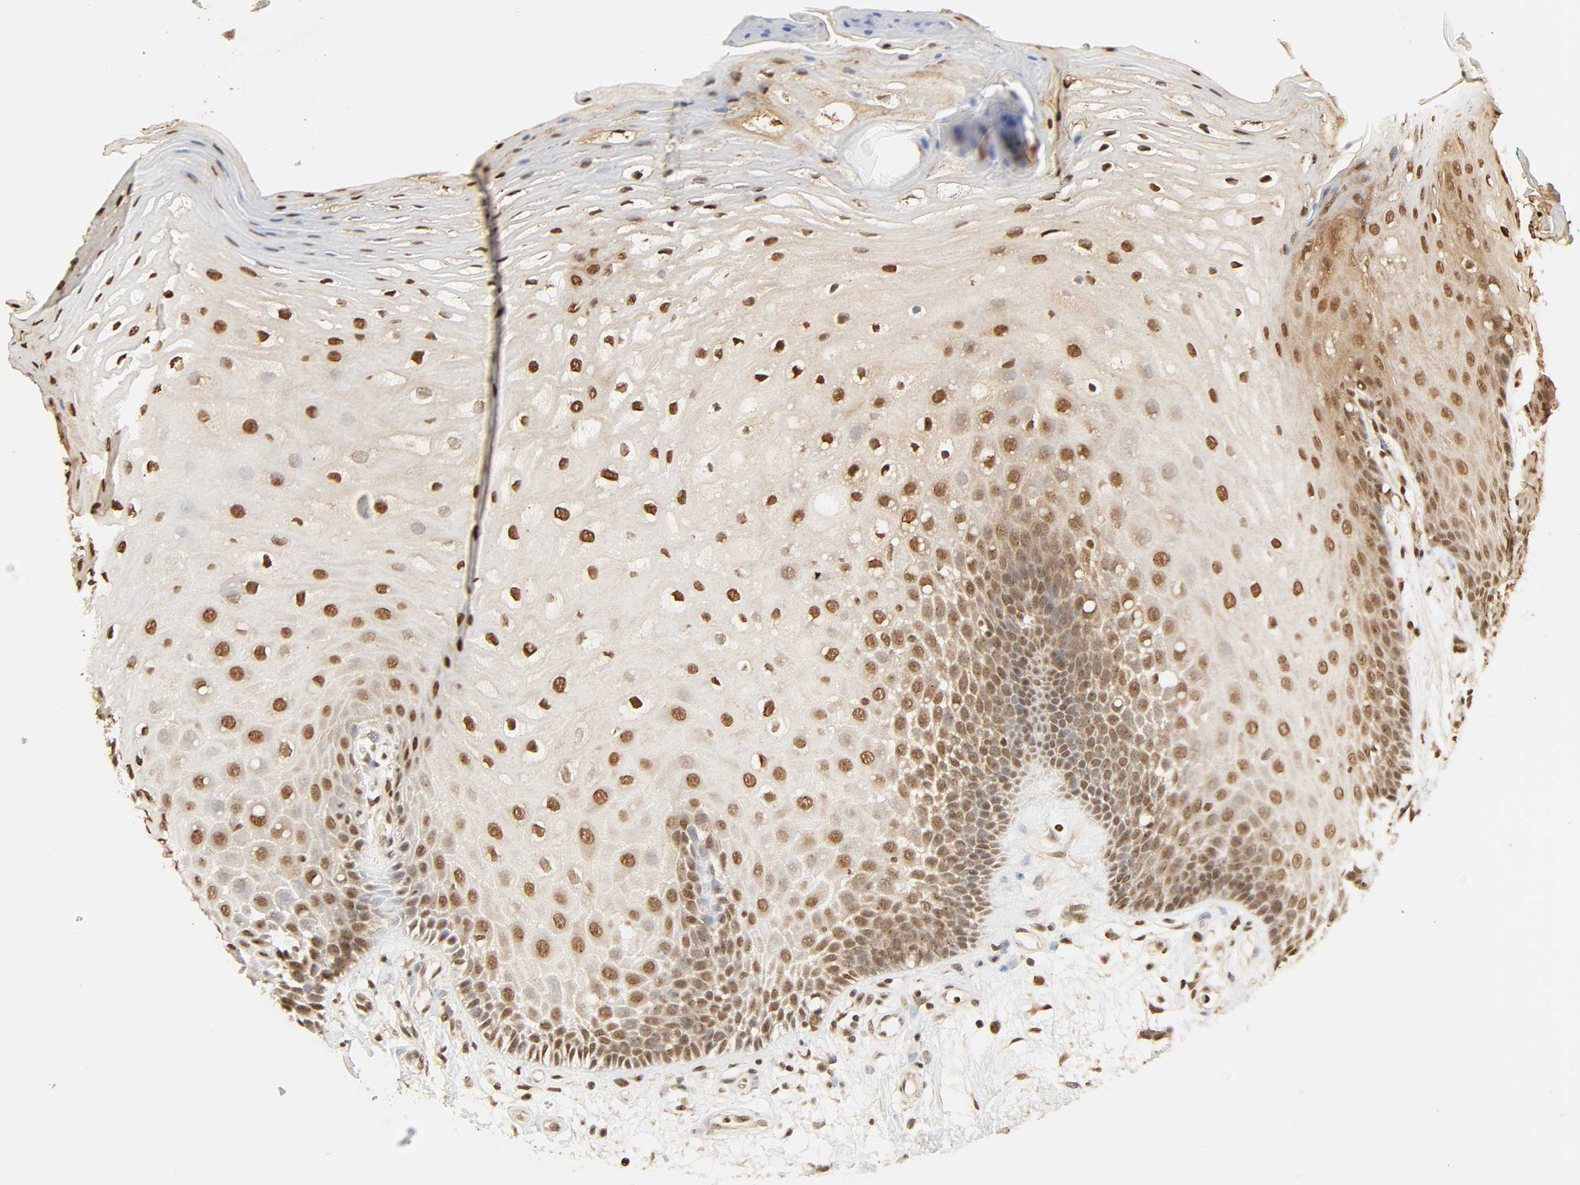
{"staining": {"intensity": "moderate", "quantity": "25%-75%", "location": "nuclear"}, "tissue": "oral mucosa", "cell_type": "Squamous epithelial cells", "image_type": "normal", "snomed": [{"axis": "morphology", "description": "Normal tissue, NOS"}, {"axis": "morphology", "description": "Squamous cell carcinoma, NOS"}, {"axis": "topography", "description": "Skeletal muscle"}, {"axis": "topography", "description": "Oral tissue"}, {"axis": "topography", "description": "Head-Neck"}], "caption": "Moderate nuclear protein expression is seen in about 25%-75% of squamous epithelial cells in oral mucosa.", "gene": "UBC", "patient": {"sex": "female", "age": 84}}